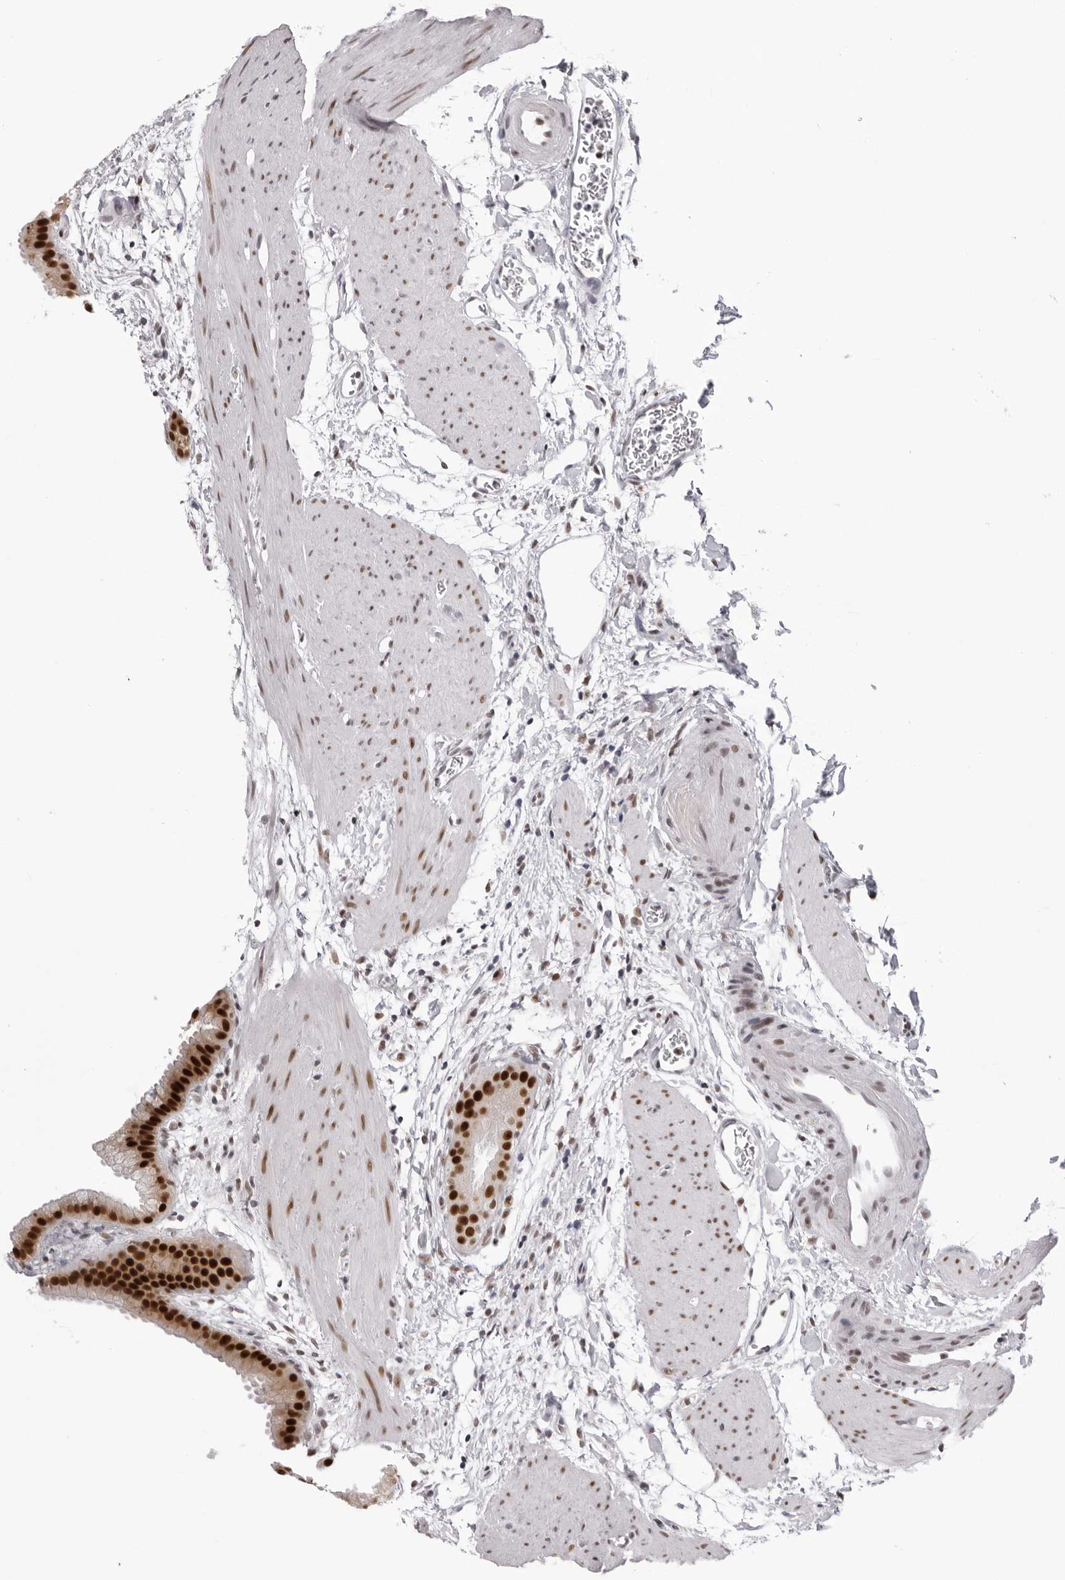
{"staining": {"intensity": "strong", "quantity": ">75%", "location": "nuclear"}, "tissue": "gallbladder", "cell_type": "Glandular cells", "image_type": "normal", "snomed": [{"axis": "morphology", "description": "Normal tissue, NOS"}, {"axis": "topography", "description": "Gallbladder"}], "caption": "Glandular cells reveal high levels of strong nuclear staining in approximately >75% of cells in unremarkable human gallbladder.", "gene": "HEXIM2", "patient": {"sex": "female", "age": 64}}